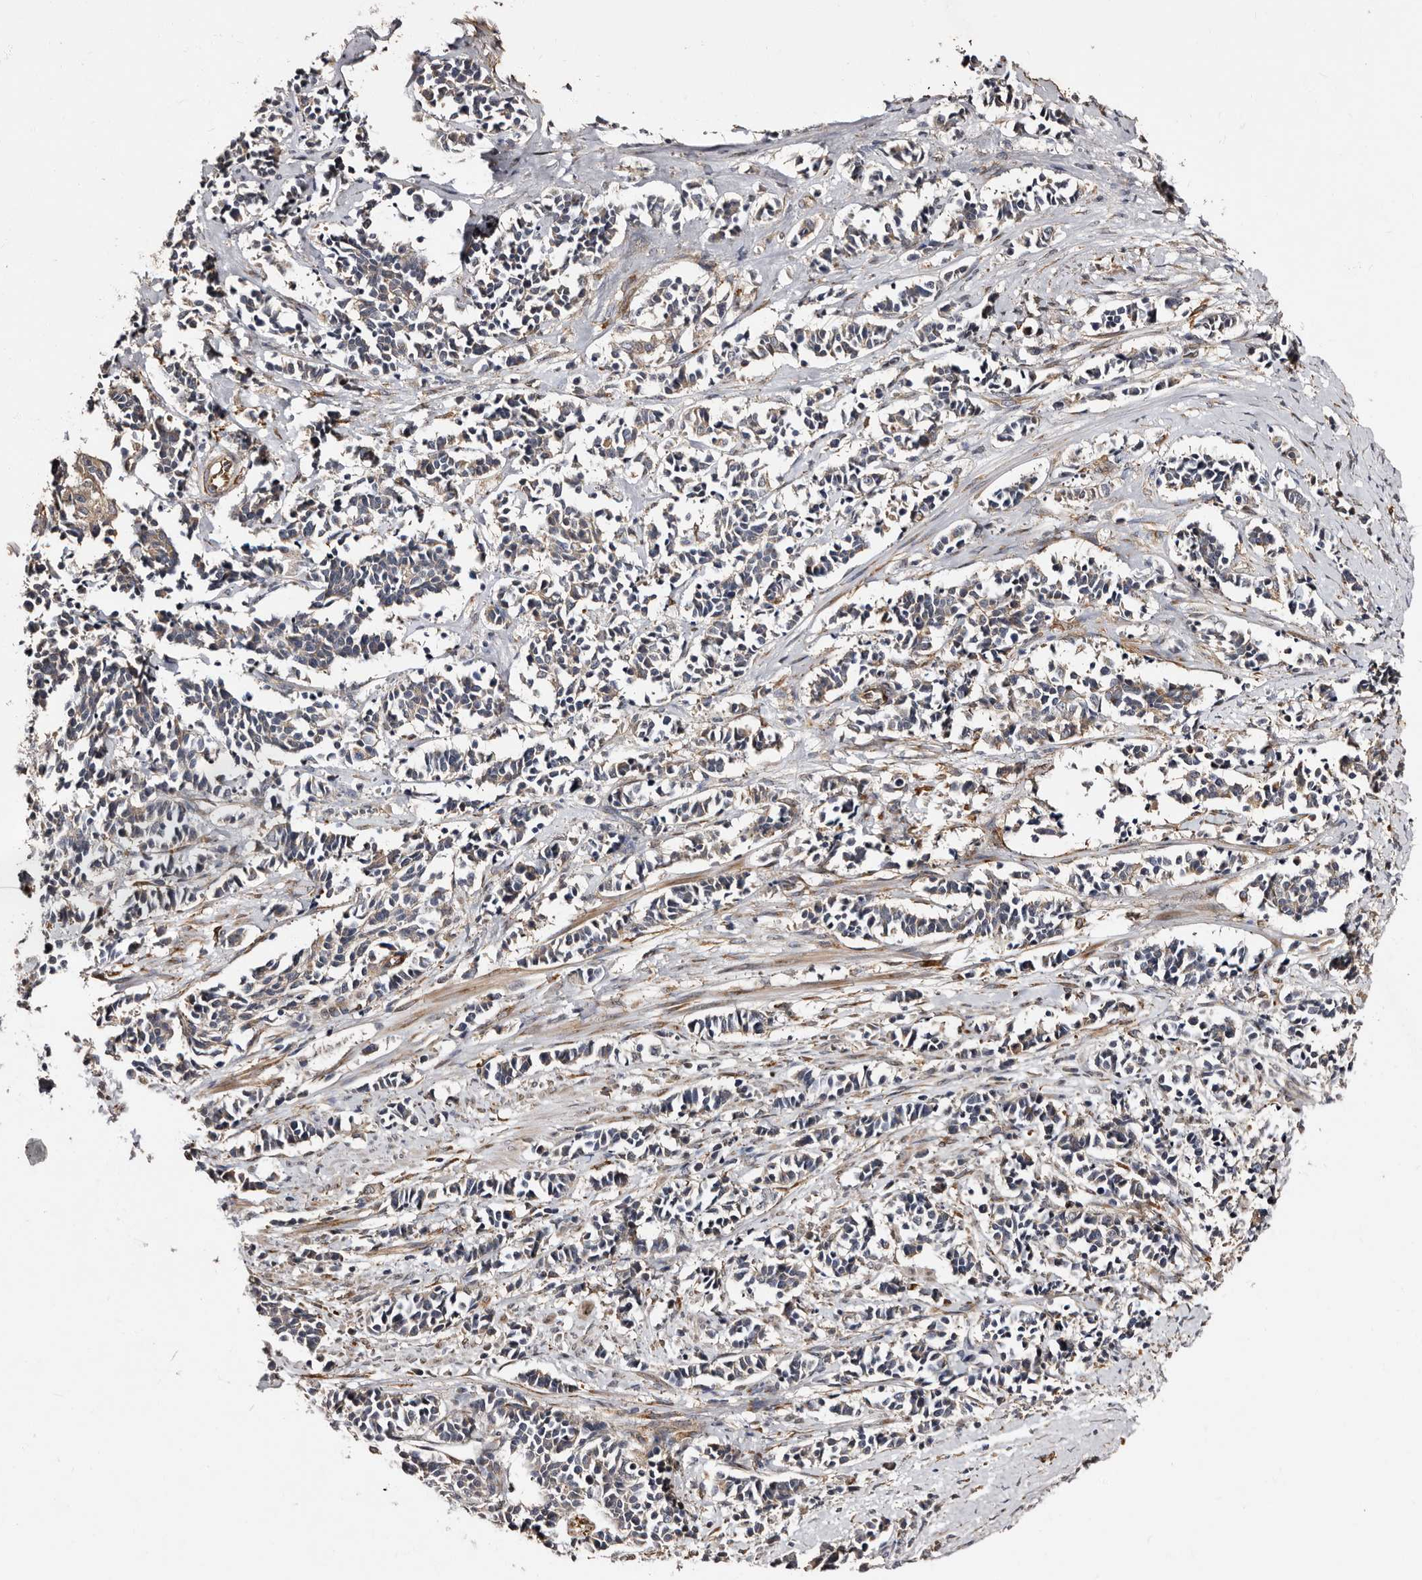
{"staining": {"intensity": "weak", "quantity": "<25%", "location": "cytoplasmic/membranous"}, "tissue": "cervical cancer", "cell_type": "Tumor cells", "image_type": "cancer", "snomed": [{"axis": "morphology", "description": "Normal tissue, NOS"}, {"axis": "morphology", "description": "Squamous cell carcinoma, NOS"}, {"axis": "topography", "description": "Cervix"}], "caption": "The immunohistochemistry (IHC) photomicrograph has no significant positivity in tumor cells of cervical cancer (squamous cell carcinoma) tissue.", "gene": "TBC1D22B", "patient": {"sex": "female", "age": 35}}